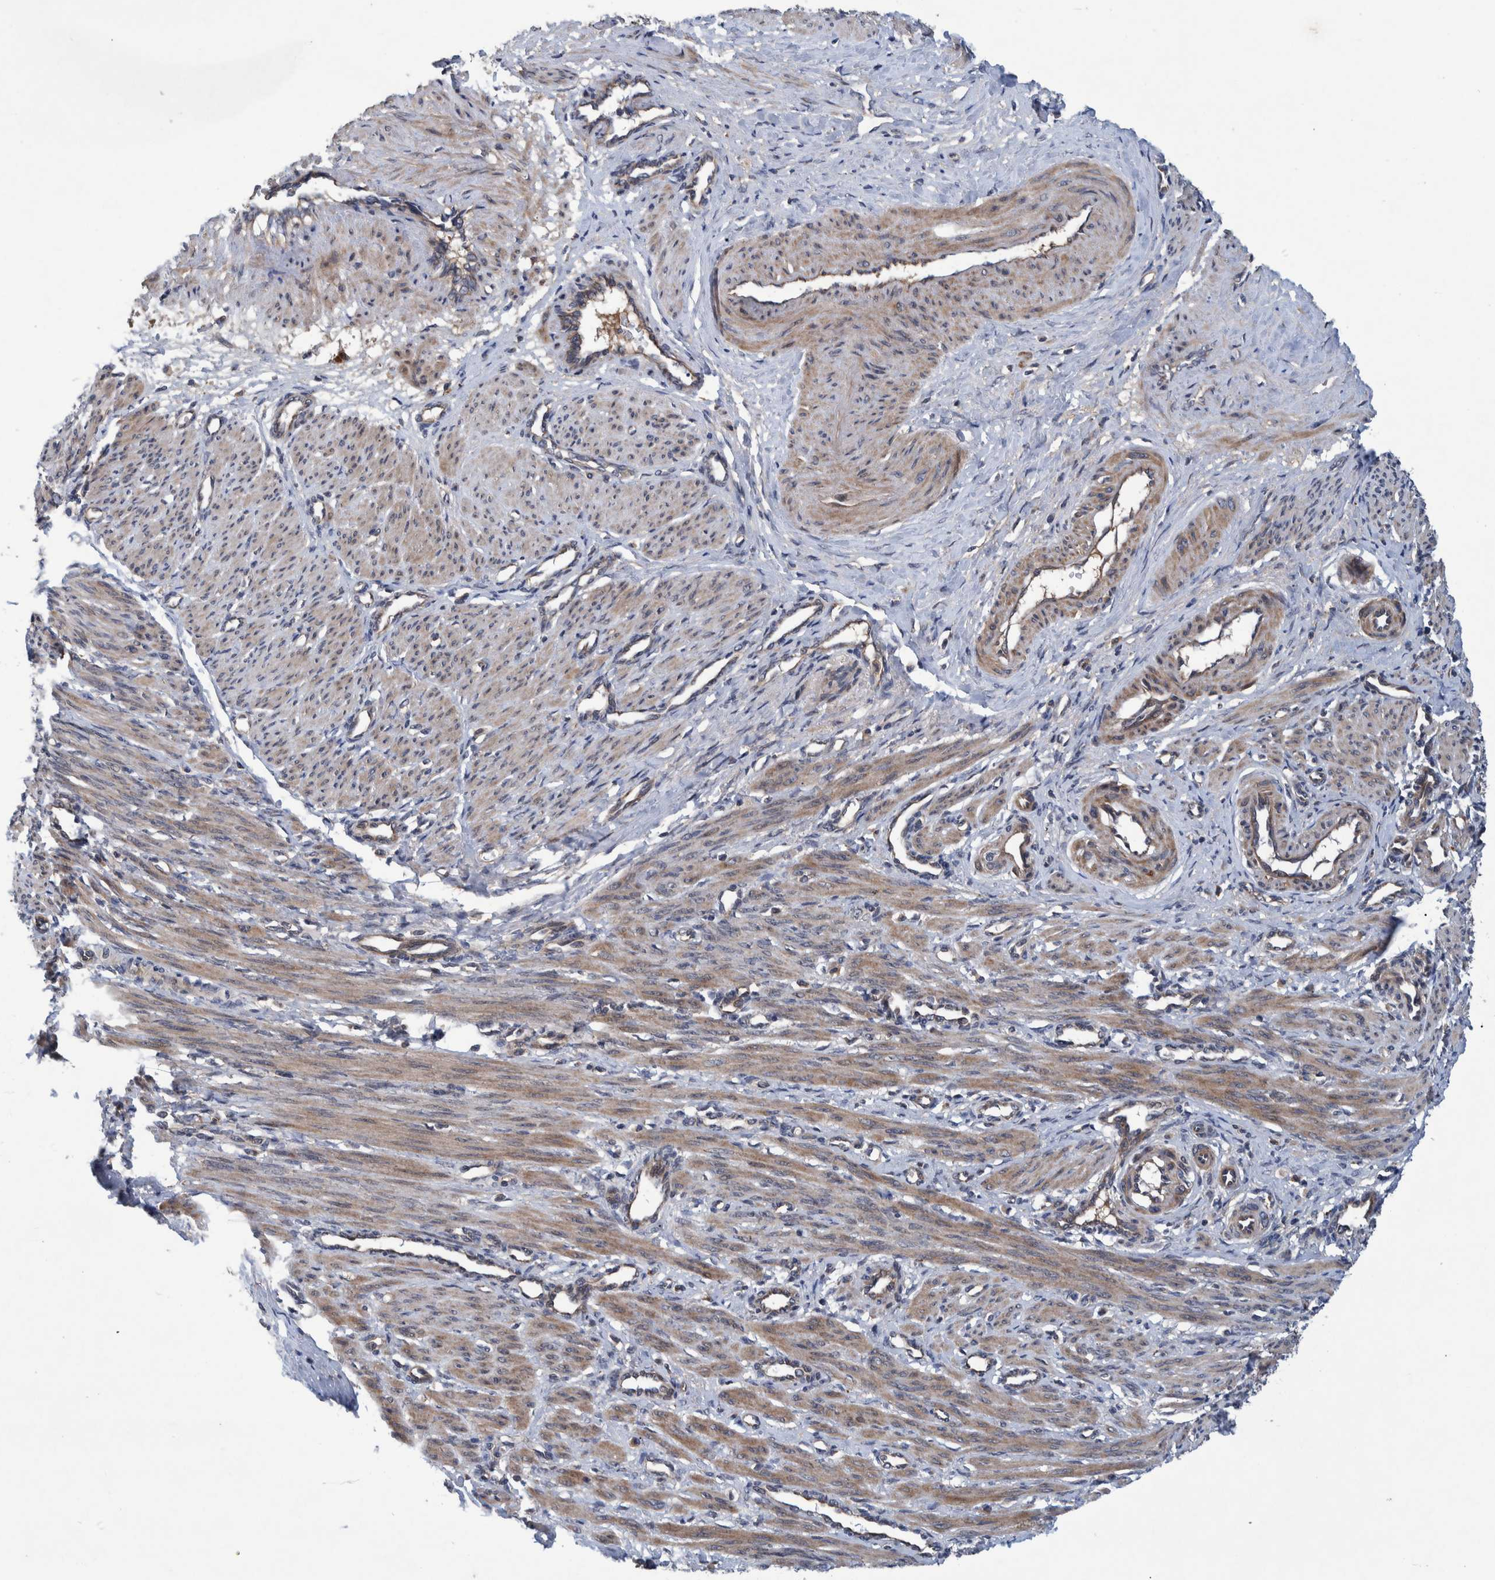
{"staining": {"intensity": "moderate", "quantity": ">75%", "location": "cytoplasmic/membranous"}, "tissue": "smooth muscle", "cell_type": "Smooth muscle cells", "image_type": "normal", "snomed": [{"axis": "morphology", "description": "Normal tissue, NOS"}, {"axis": "topography", "description": "Endometrium"}], "caption": "A brown stain shows moderate cytoplasmic/membranous staining of a protein in smooth muscle cells of benign smooth muscle.", "gene": "ITIH3", "patient": {"sex": "female", "age": 33}}